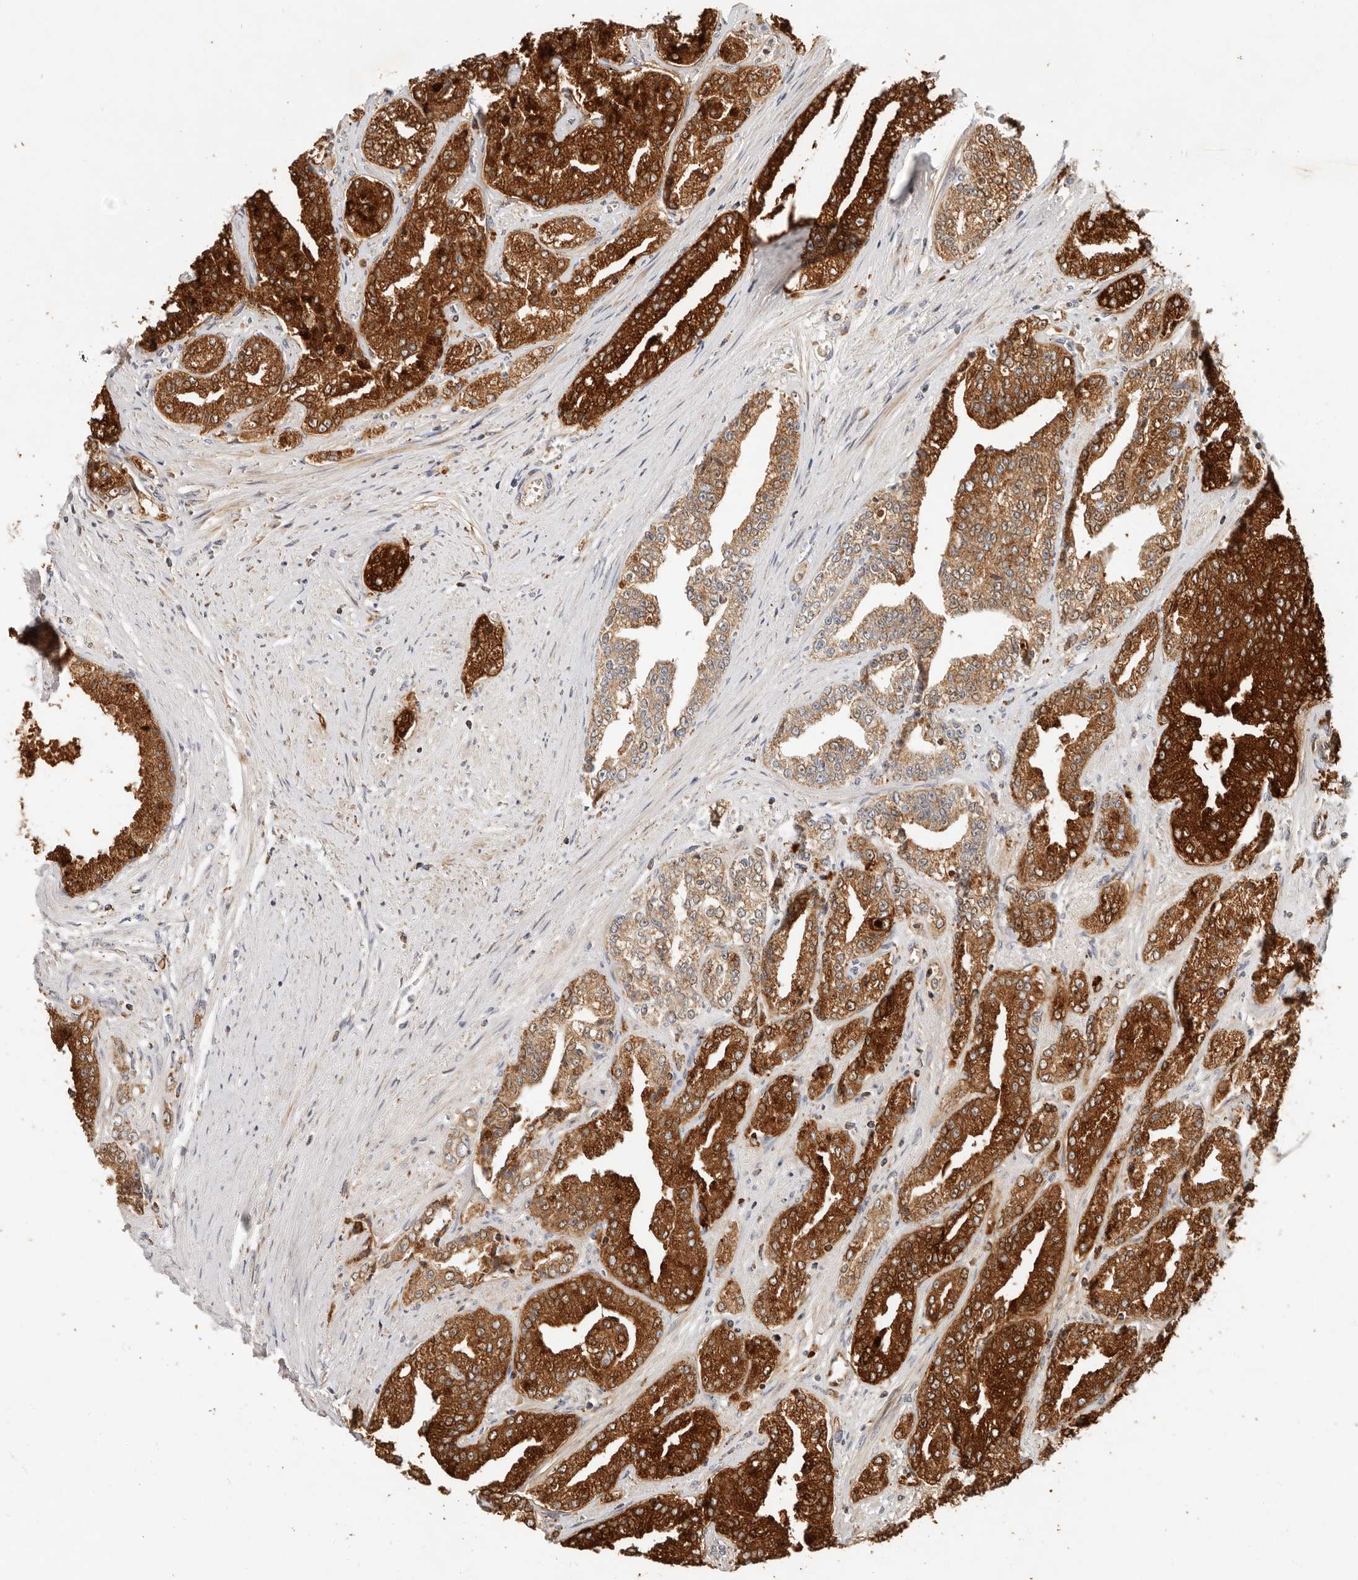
{"staining": {"intensity": "strong", "quantity": ">75%", "location": "cytoplasmic/membranous"}, "tissue": "prostate cancer", "cell_type": "Tumor cells", "image_type": "cancer", "snomed": [{"axis": "morphology", "description": "Adenocarcinoma, High grade"}, {"axis": "topography", "description": "Prostate"}], "caption": "Immunohistochemical staining of human prostate high-grade adenocarcinoma reveals high levels of strong cytoplasmic/membranous protein expression in about >75% of tumor cells.", "gene": "ARHGEF10L", "patient": {"sex": "male", "age": 71}}